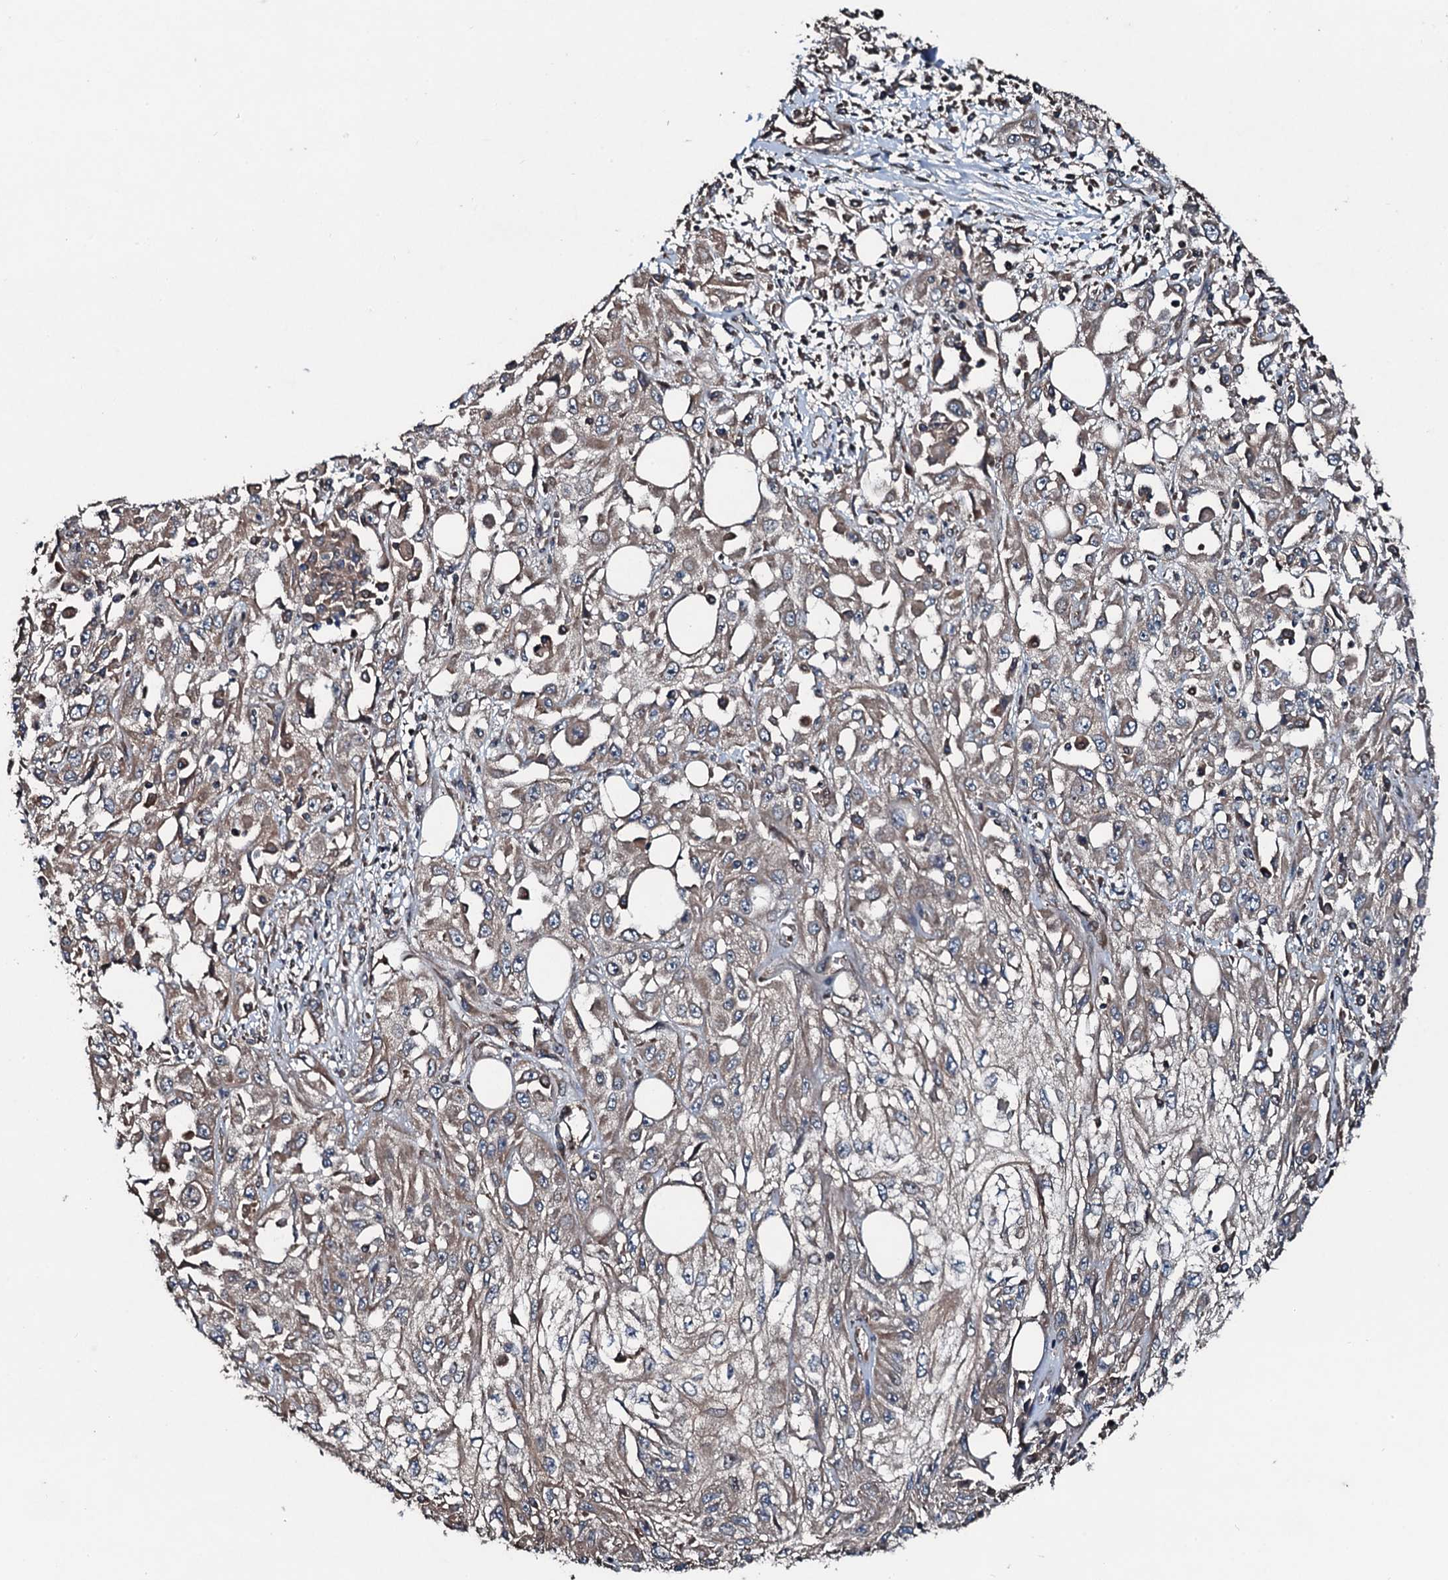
{"staining": {"intensity": "moderate", "quantity": ">75%", "location": "cytoplasmic/membranous"}, "tissue": "skin cancer", "cell_type": "Tumor cells", "image_type": "cancer", "snomed": [{"axis": "morphology", "description": "Squamous cell carcinoma, NOS"}, {"axis": "morphology", "description": "Squamous cell carcinoma, metastatic, NOS"}, {"axis": "topography", "description": "Skin"}, {"axis": "topography", "description": "Lymph node"}], "caption": "A histopathology image showing moderate cytoplasmic/membranous staining in about >75% of tumor cells in skin cancer, as visualized by brown immunohistochemical staining.", "gene": "AARS1", "patient": {"sex": "male", "age": 75}}